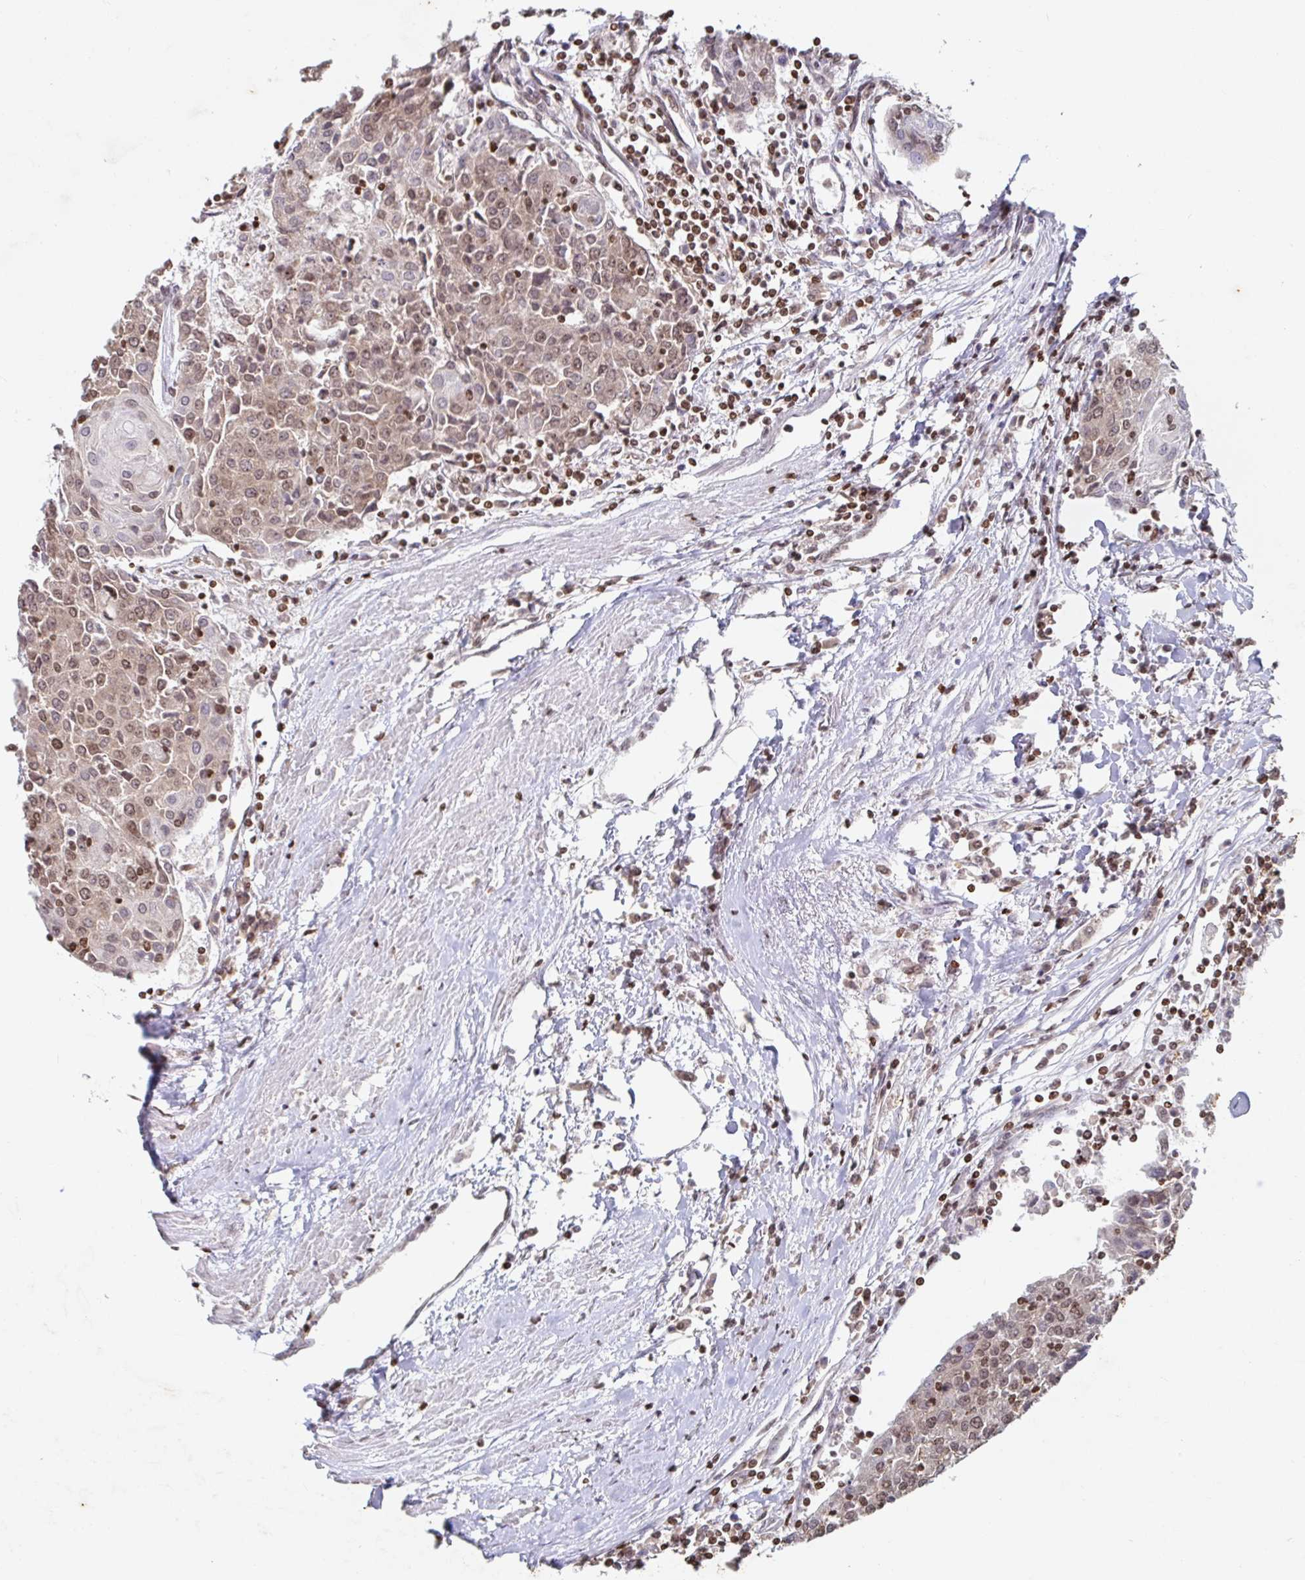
{"staining": {"intensity": "moderate", "quantity": ">75%", "location": "nuclear"}, "tissue": "urothelial cancer", "cell_type": "Tumor cells", "image_type": "cancer", "snomed": [{"axis": "morphology", "description": "Urothelial carcinoma, High grade"}, {"axis": "topography", "description": "Urinary bladder"}], "caption": "High-grade urothelial carcinoma stained with IHC exhibits moderate nuclear staining in about >75% of tumor cells.", "gene": "C19orf53", "patient": {"sex": "female", "age": 85}}